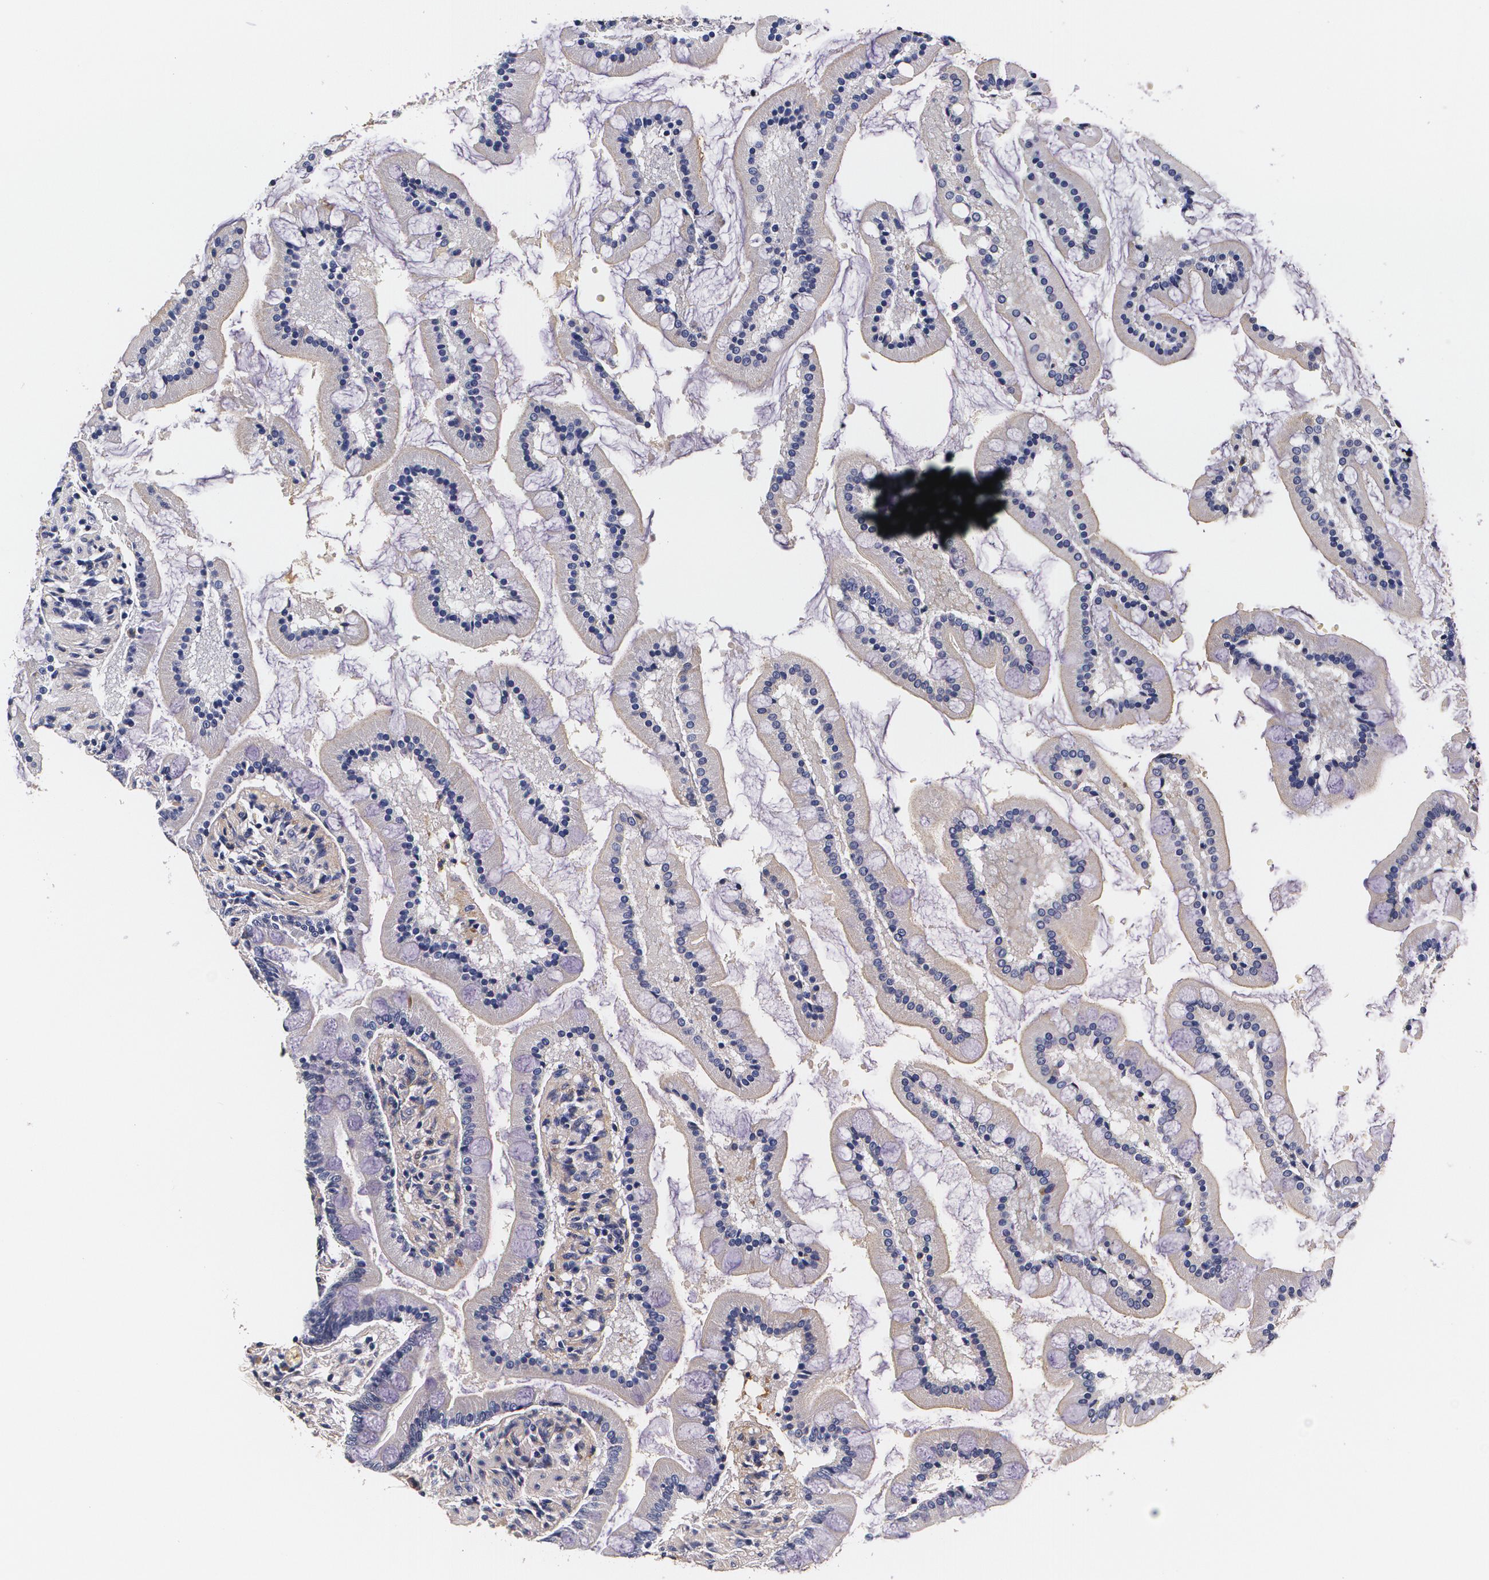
{"staining": {"intensity": "moderate", "quantity": "<25%", "location": "cytoplasmic/membranous"}, "tissue": "small intestine", "cell_type": "Glandular cells", "image_type": "normal", "snomed": [{"axis": "morphology", "description": "Normal tissue, NOS"}, {"axis": "topography", "description": "Small intestine"}], "caption": "Glandular cells display moderate cytoplasmic/membranous positivity in approximately <25% of cells in benign small intestine.", "gene": "TTR", "patient": {"sex": "male", "age": 41}}